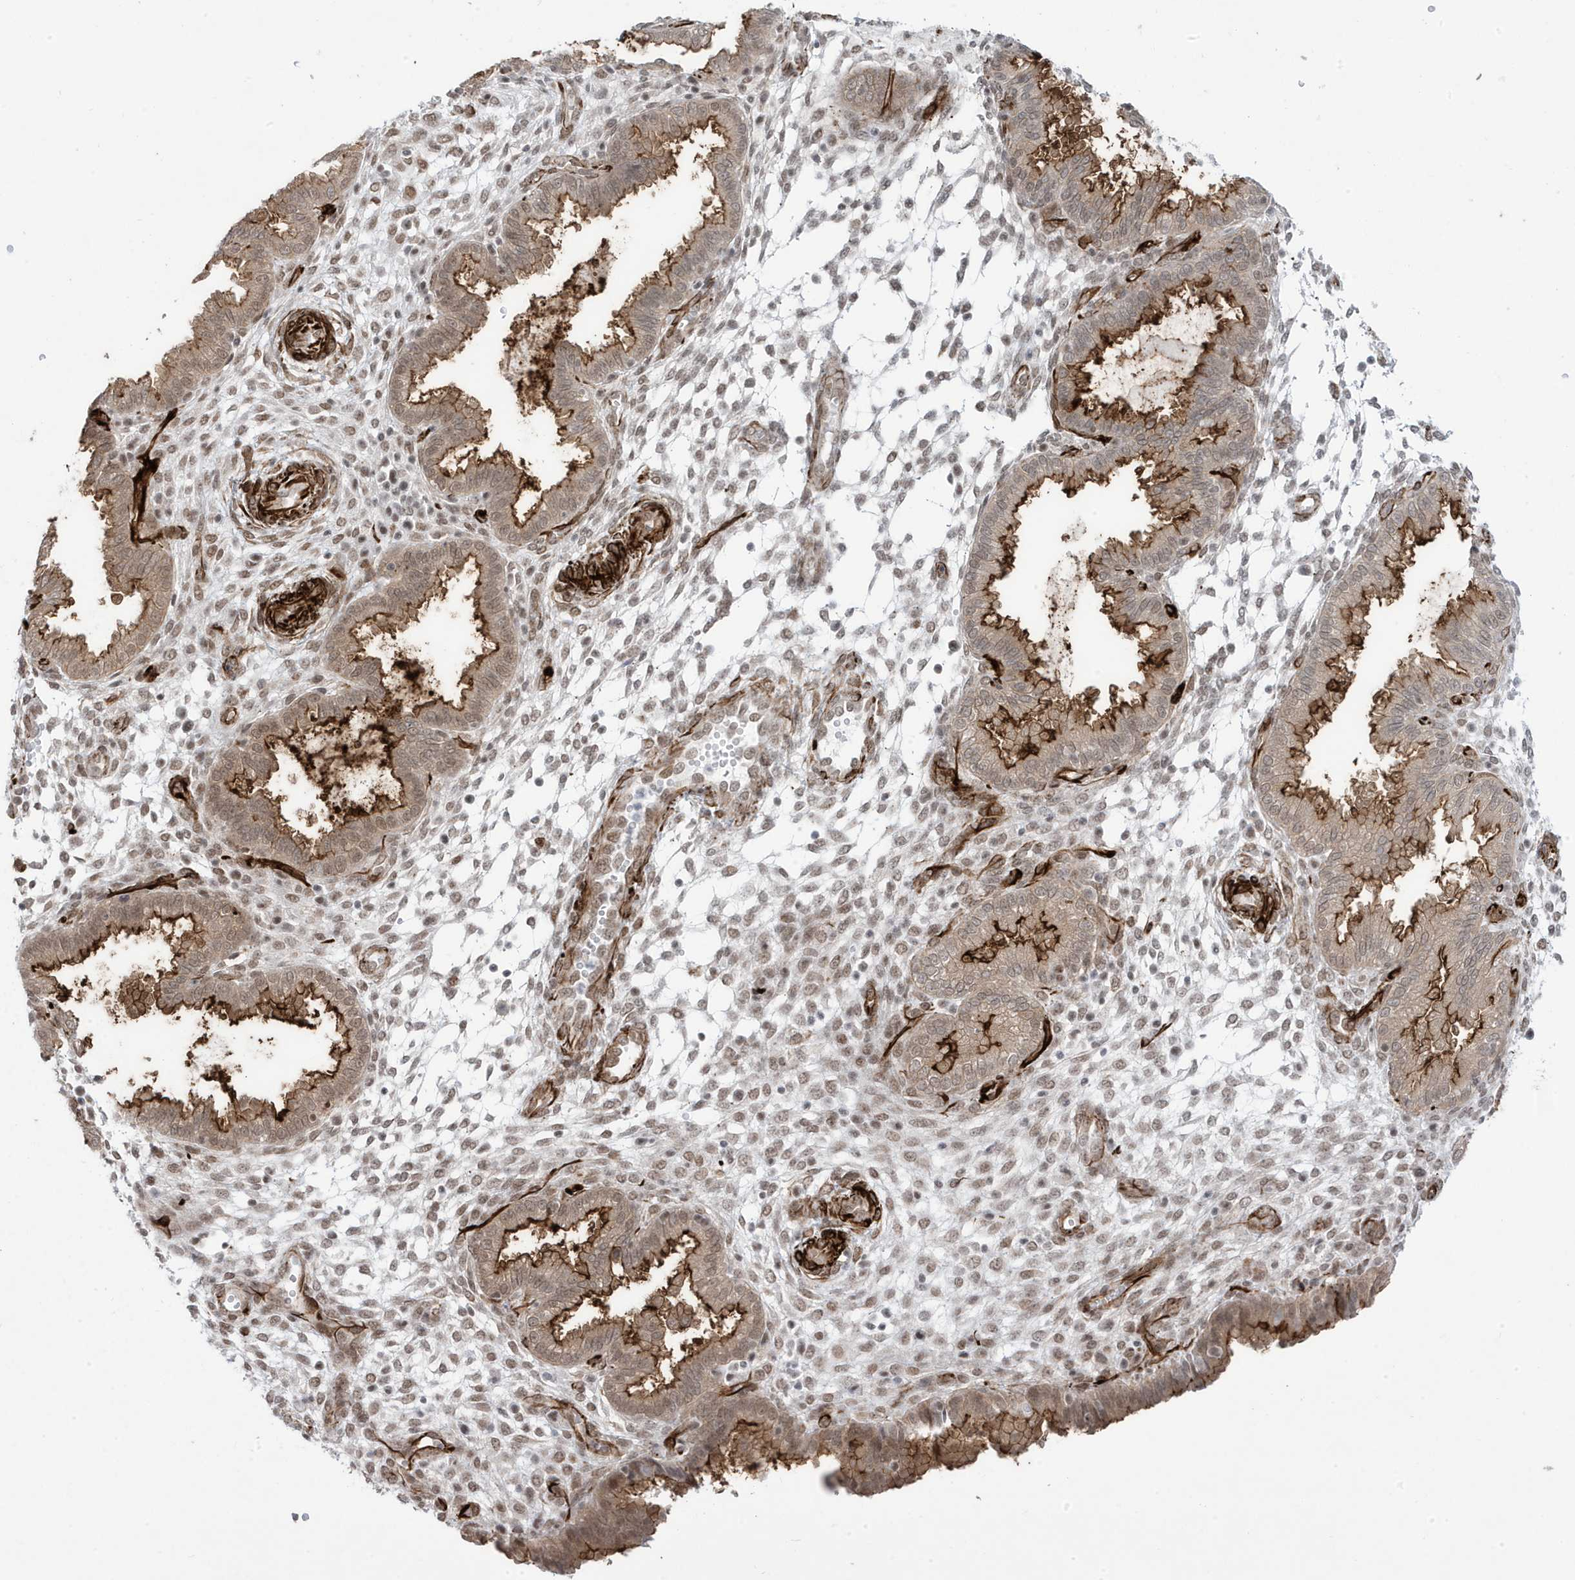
{"staining": {"intensity": "weak", "quantity": ">75%", "location": "nuclear"}, "tissue": "endometrium", "cell_type": "Cells in endometrial stroma", "image_type": "normal", "snomed": [{"axis": "morphology", "description": "Normal tissue, NOS"}, {"axis": "topography", "description": "Endometrium"}], "caption": "Immunohistochemistry image of benign human endometrium stained for a protein (brown), which shows low levels of weak nuclear positivity in about >75% of cells in endometrial stroma.", "gene": "ADAMTSL3", "patient": {"sex": "female", "age": 33}}